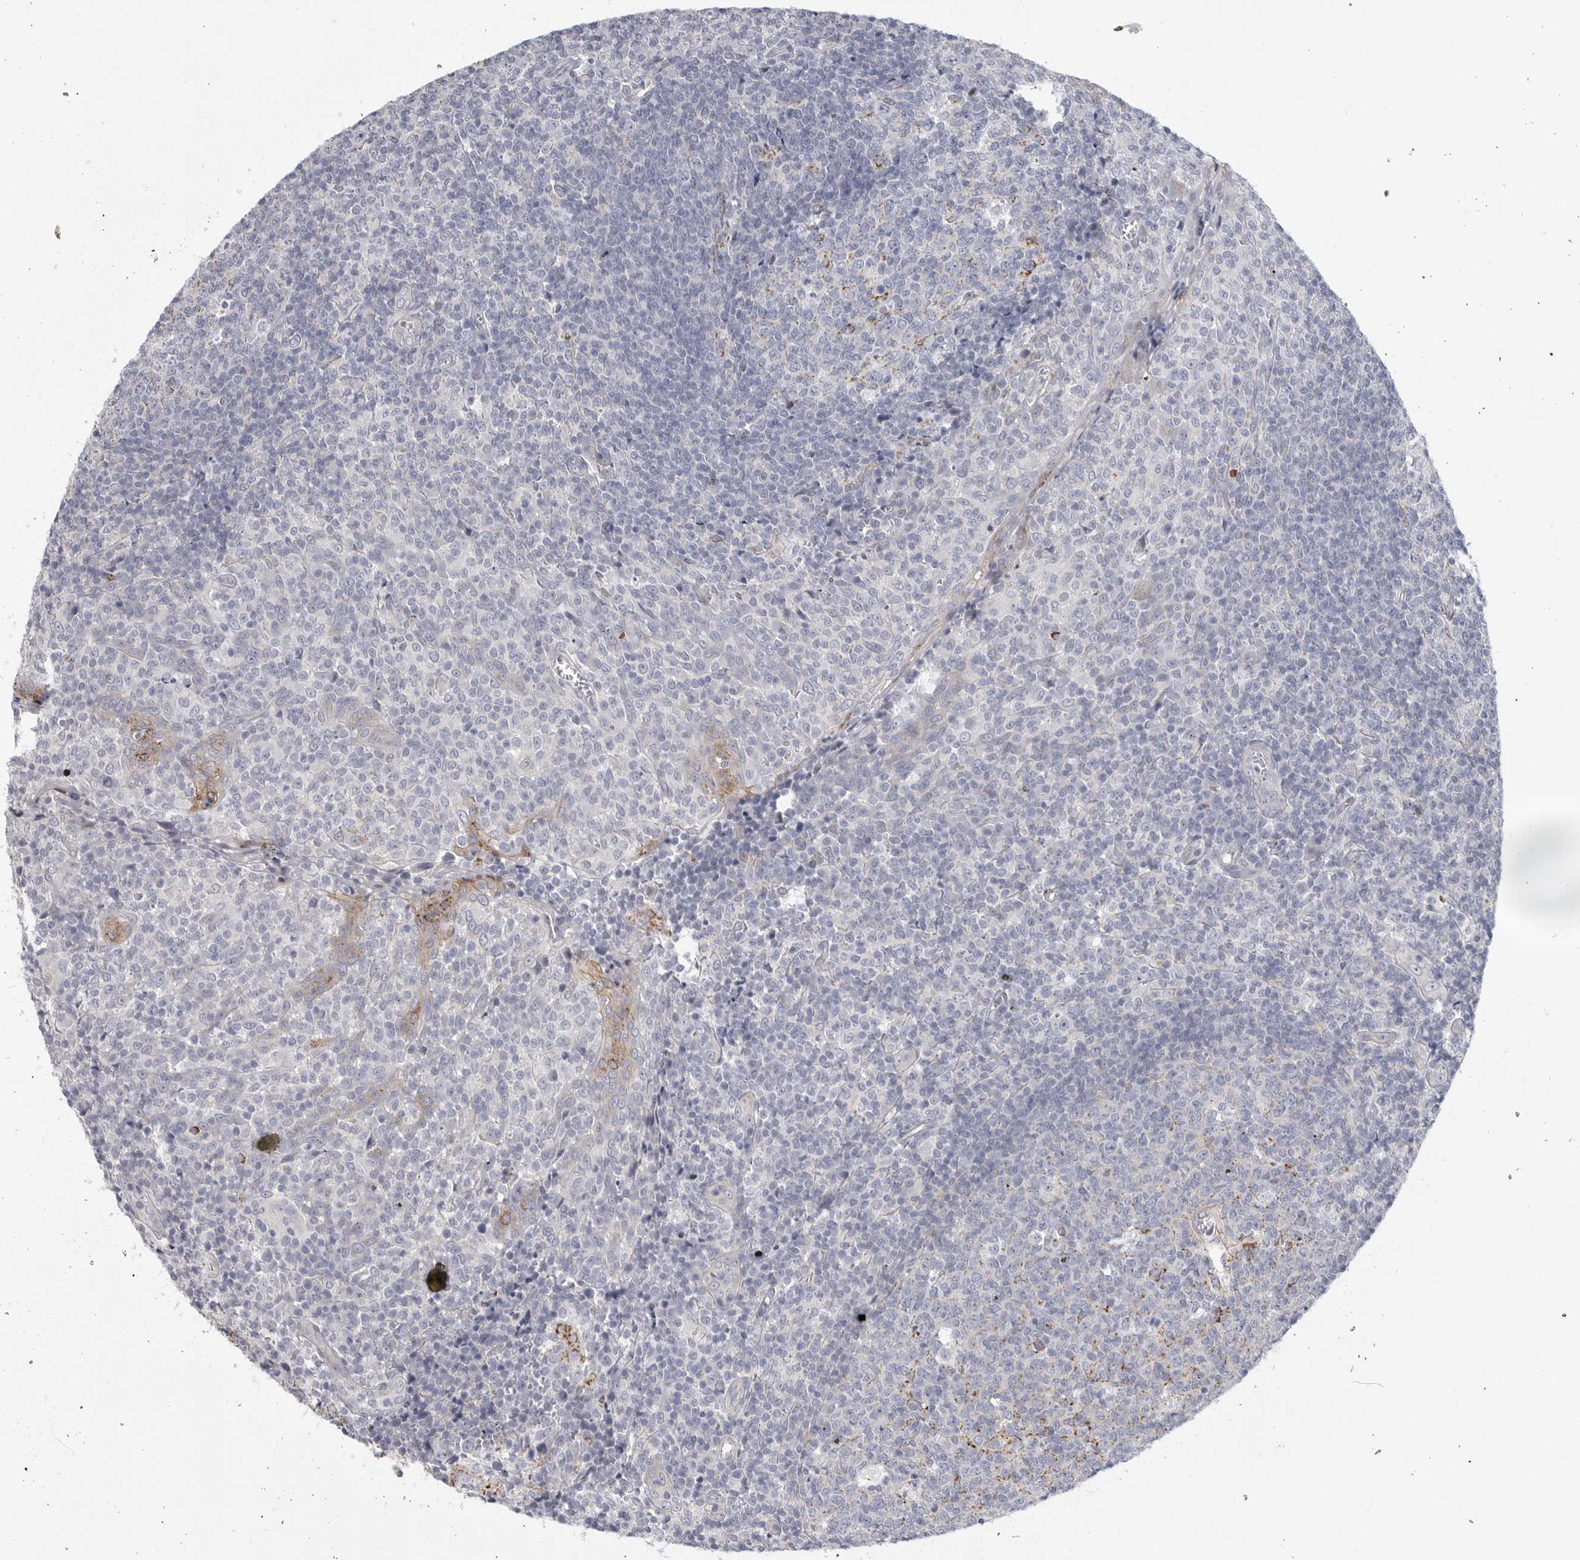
{"staining": {"intensity": "moderate", "quantity": "<25%", "location": "cytoplasmic/membranous"}, "tissue": "tonsil", "cell_type": "Germinal center cells", "image_type": "normal", "snomed": [{"axis": "morphology", "description": "Normal tissue, NOS"}, {"axis": "topography", "description": "Tonsil"}], "caption": "IHC (DAB) staining of normal tonsil shows moderate cytoplasmic/membranous protein expression in approximately <25% of germinal center cells.", "gene": "ELP3", "patient": {"sex": "female", "age": 19}}